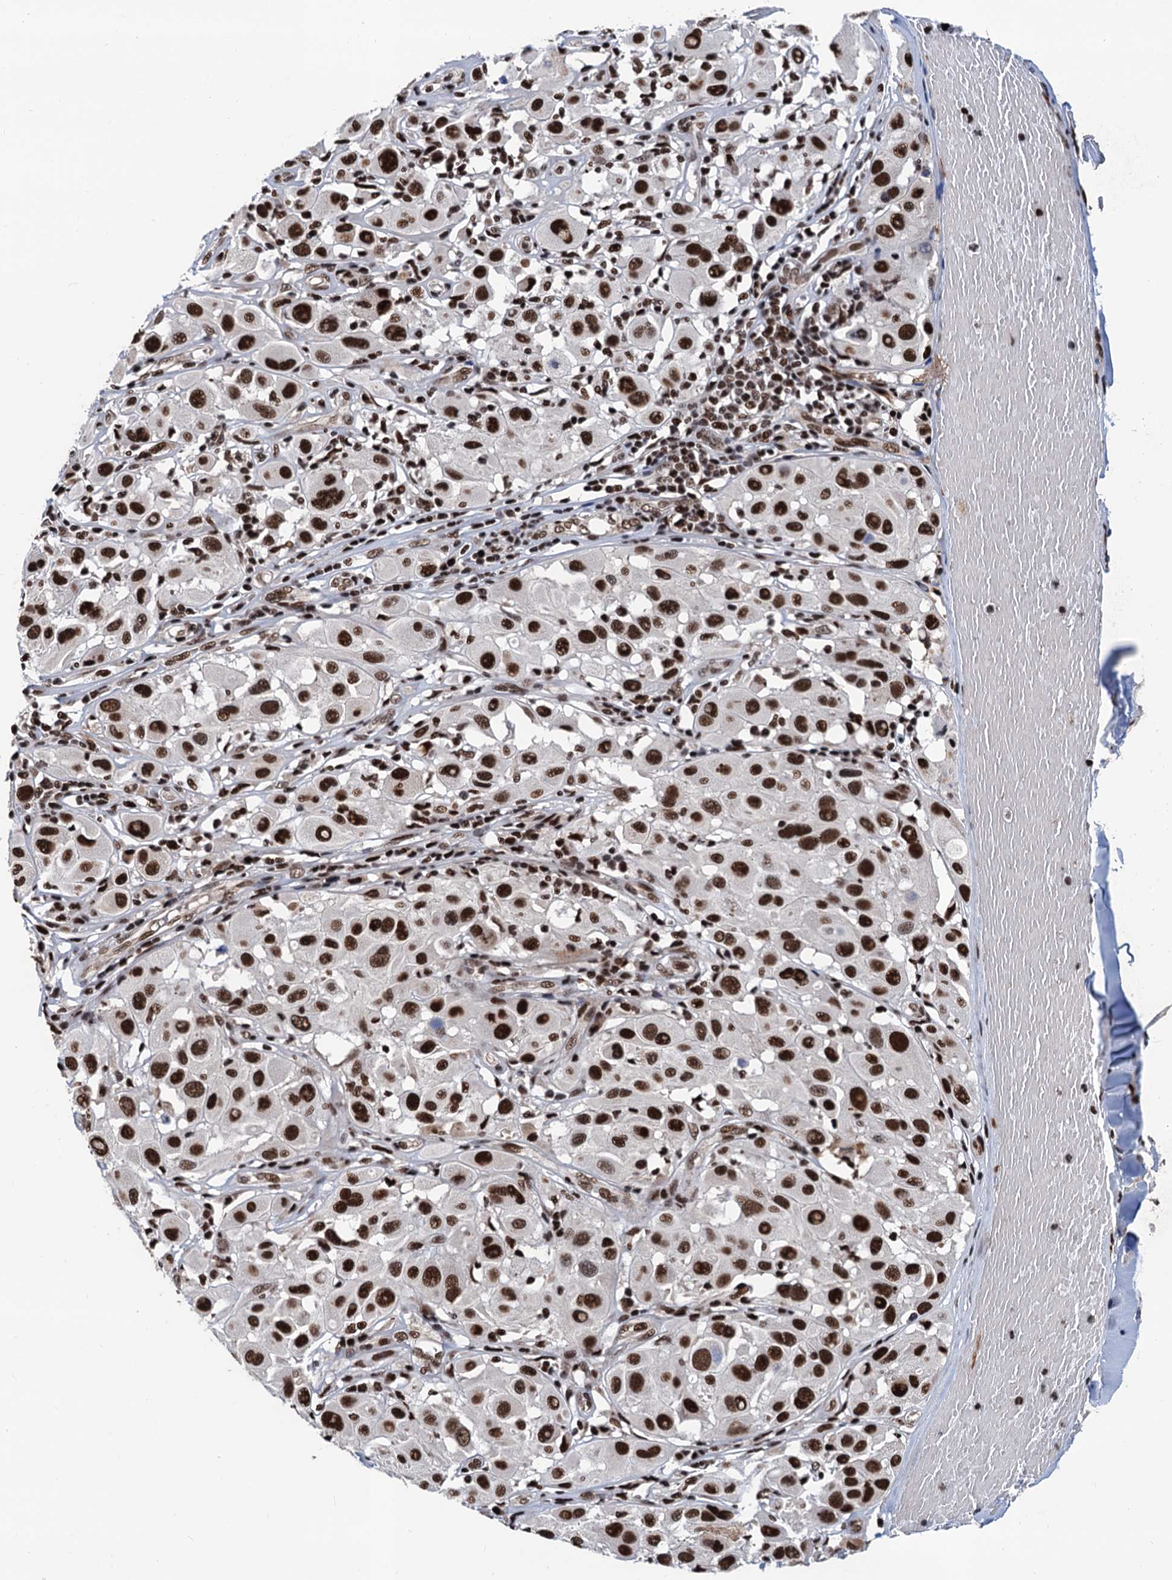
{"staining": {"intensity": "strong", "quantity": ">75%", "location": "nuclear"}, "tissue": "melanoma", "cell_type": "Tumor cells", "image_type": "cancer", "snomed": [{"axis": "morphology", "description": "Malignant melanoma, Metastatic site"}, {"axis": "topography", "description": "Skin"}], "caption": "IHC (DAB (3,3'-diaminobenzidine)) staining of human melanoma demonstrates strong nuclear protein positivity in about >75% of tumor cells.", "gene": "PPP4R1", "patient": {"sex": "male", "age": 41}}